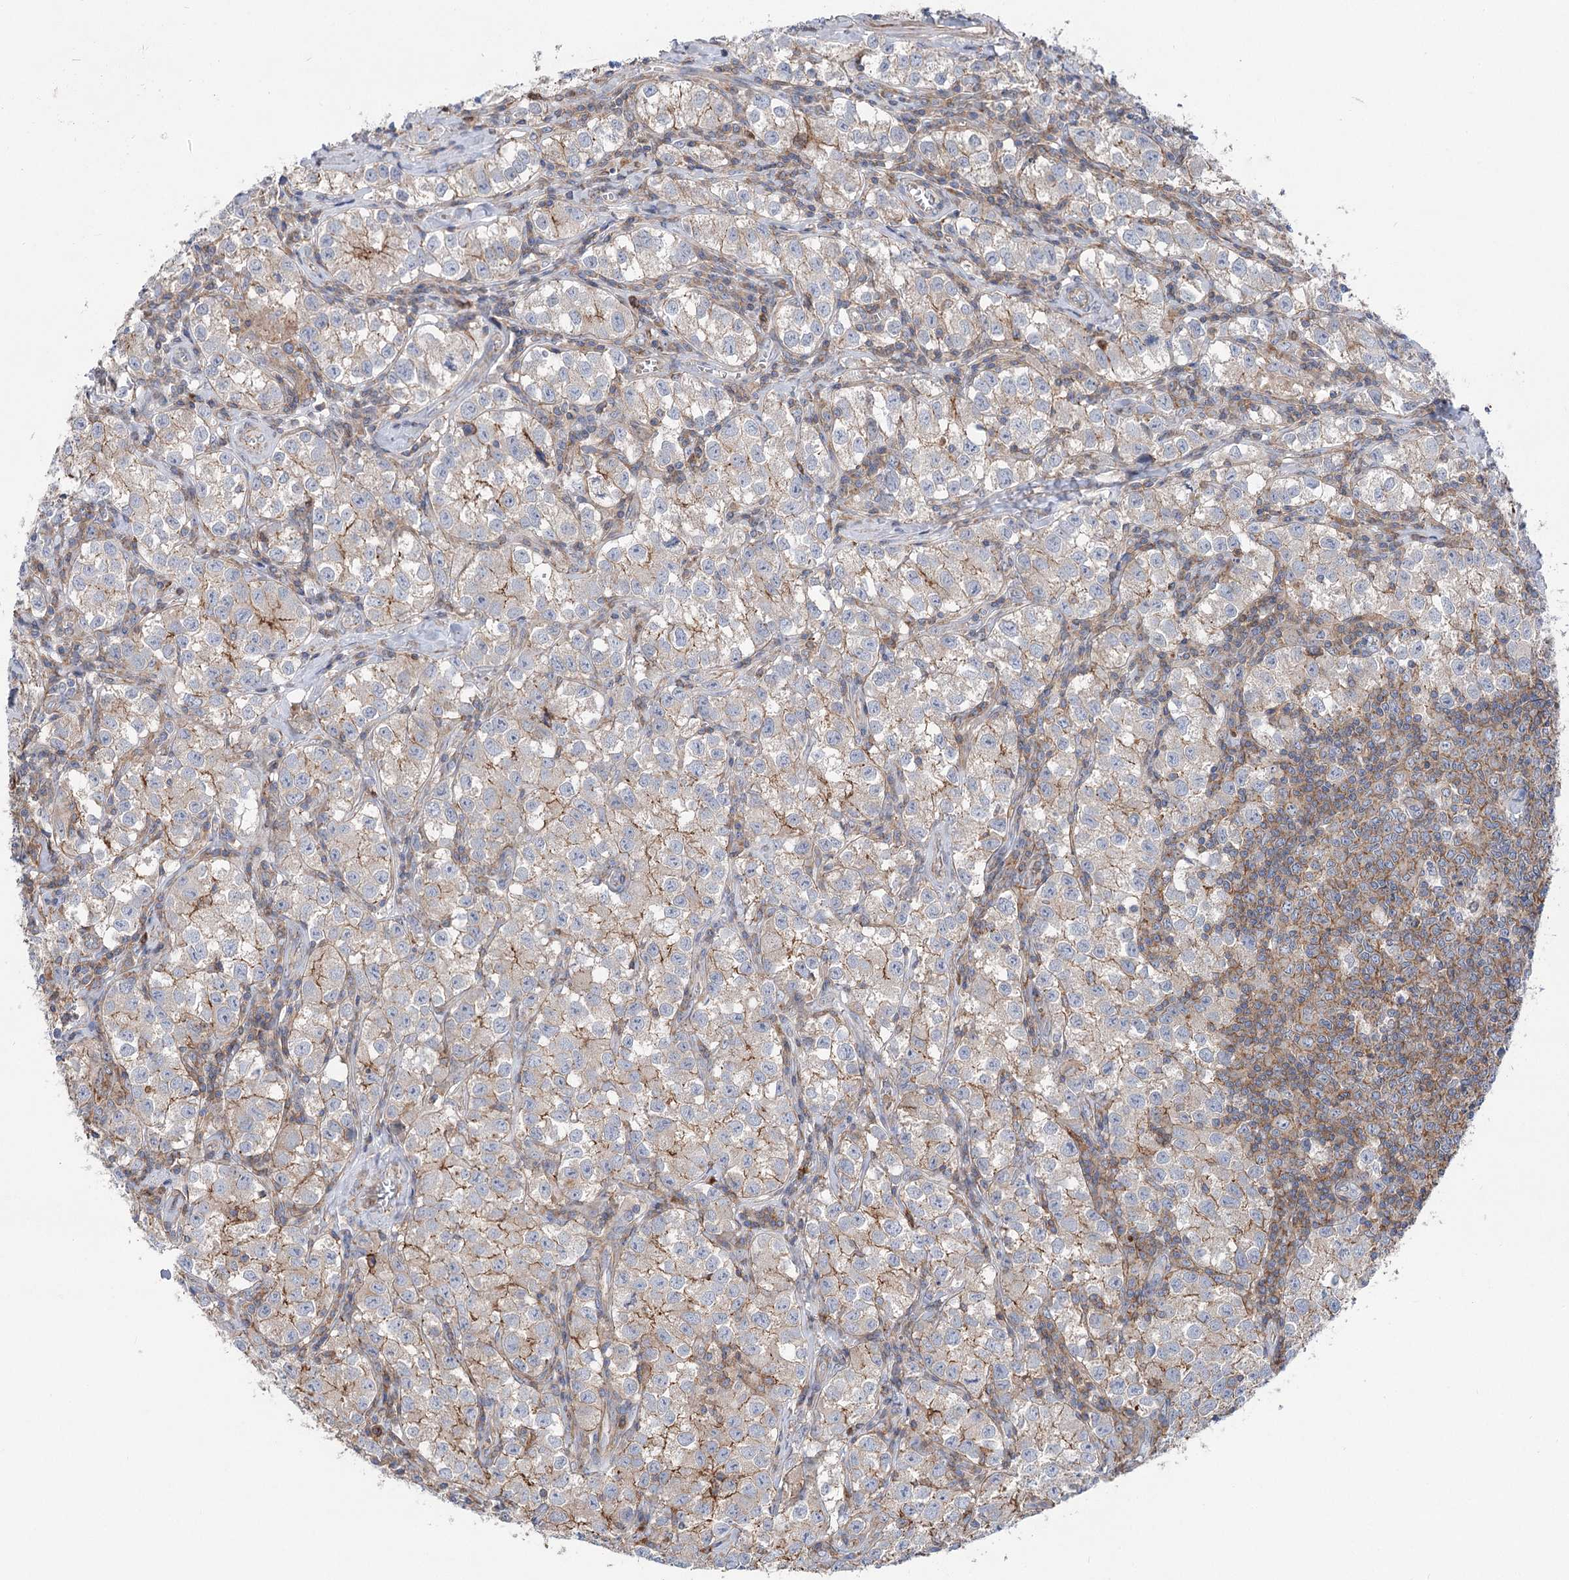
{"staining": {"intensity": "moderate", "quantity": "<25%", "location": "cytoplasmic/membranous"}, "tissue": "testis cancer", "cell_type": "Tumor cells", "image_type": "cancer", "snomed": [{"axis": "morphology", "description": "Seminoma, NOS"}, {"axis": "morphology", "description": "Carcinoma, Embryonal, NOS"}, {"axis": "topography", "description": "Testis"}], "caption": "High-magnification brightfield microscopy of testis embryonal carcinoma stained with DAB (3,3'-diaminobenzidine) (brown) and counterstained with hematoxylin (blue). tumor cells exhibit moderate cytoplasmic/membranous expression is present in approximately<25% of cells.", "gene": "LARP1B", "patient": {"sex": "male", "age": 43}}